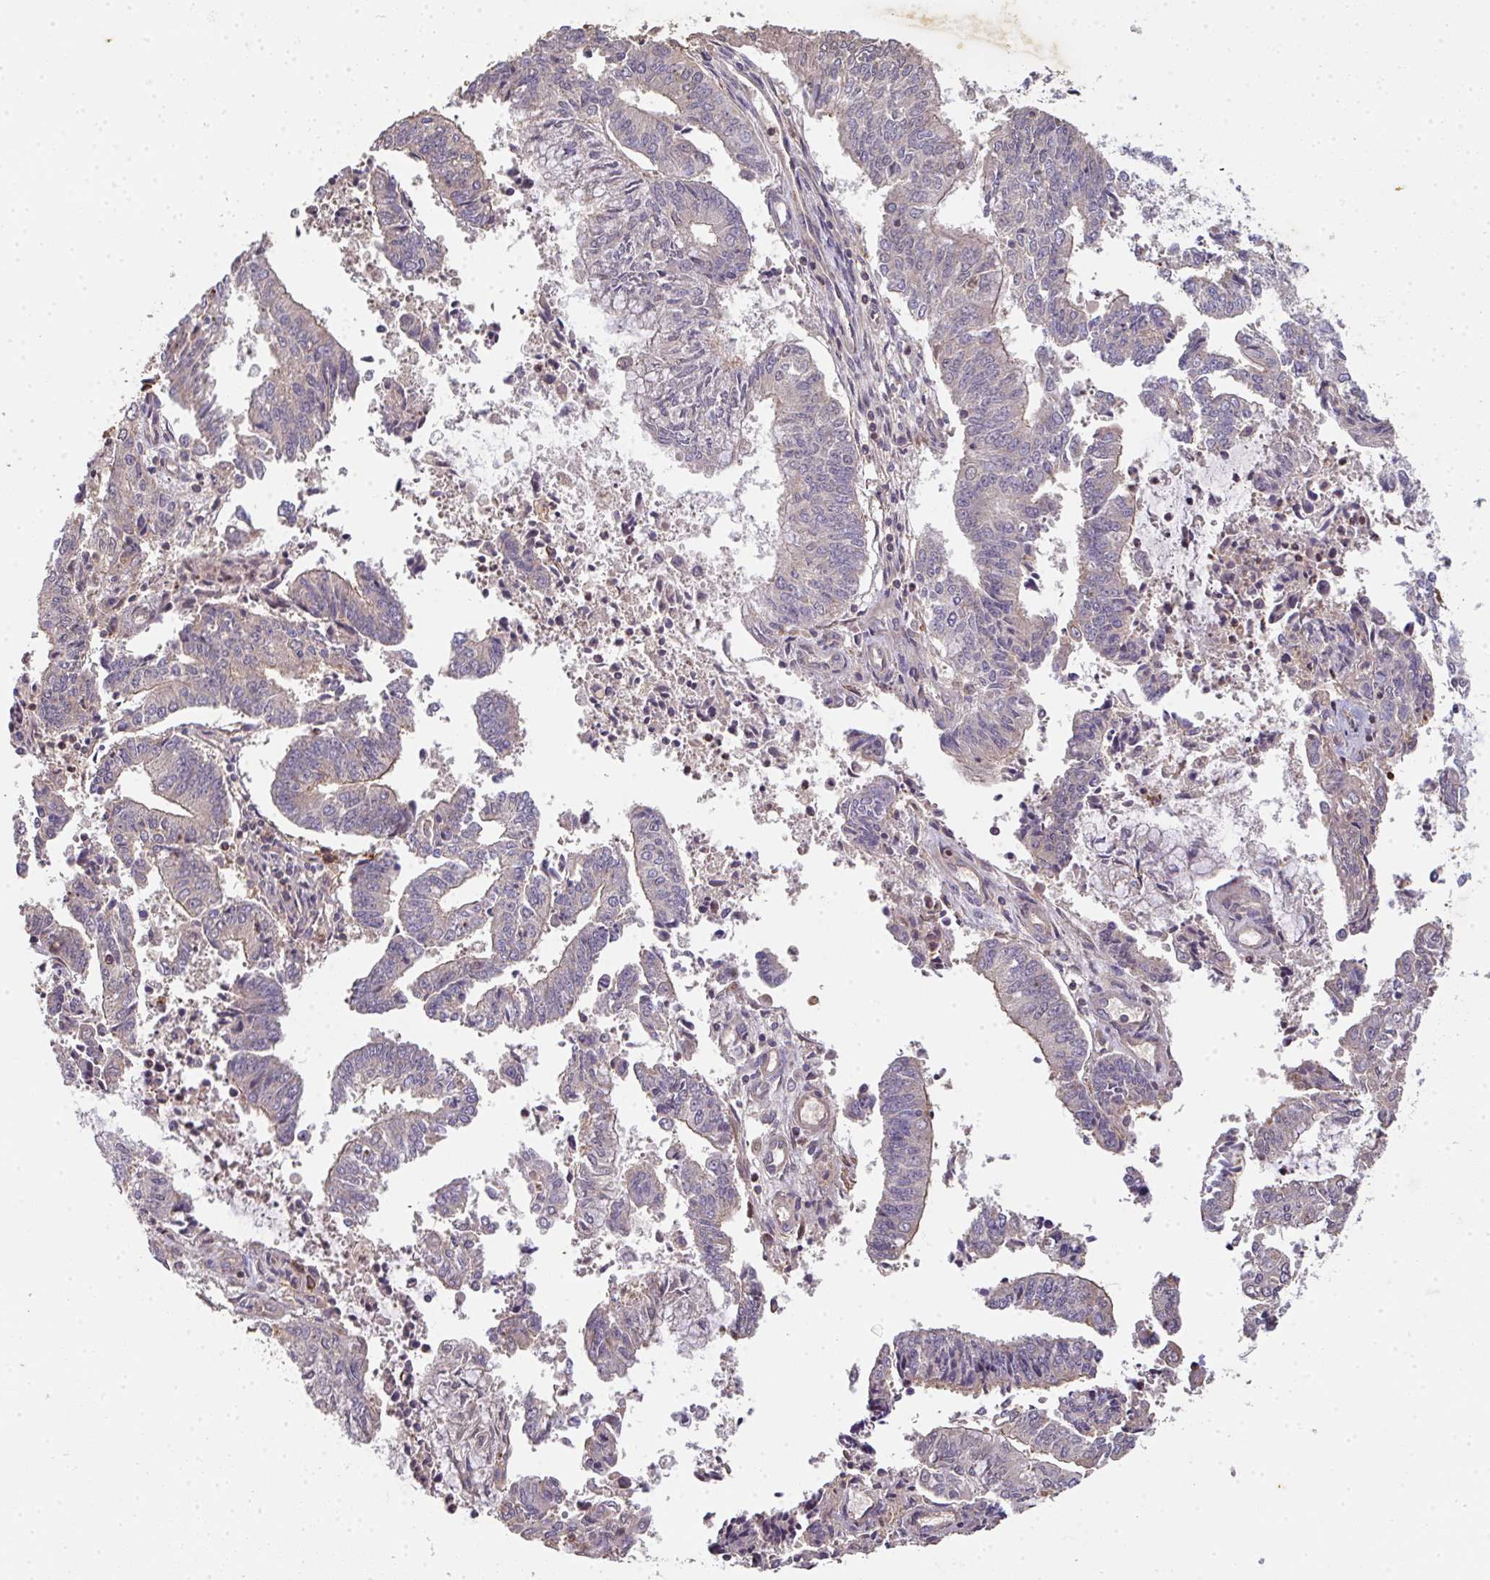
{"staining": {"intensity": "negative", "quantity": "none", "location": "none"}, "tissue": "endometrial cancer", "cell_type": "Tumor cells", "image_type": "cancer", "snomed": [{"axis": "morphology", "description": "Adenocarcinoma, NOS"}, {"axis": "topography", "description": "Endometrium"}], "caption": "High magnification brightfield microscopy of adenocarcinoma (endometrial) stained with DAB (brown) and counterstained with hematoxylin (blue): tumor cells show no significant expression.", "gene": "TNMD", "patient": {"sex": "female", "age": 61}}